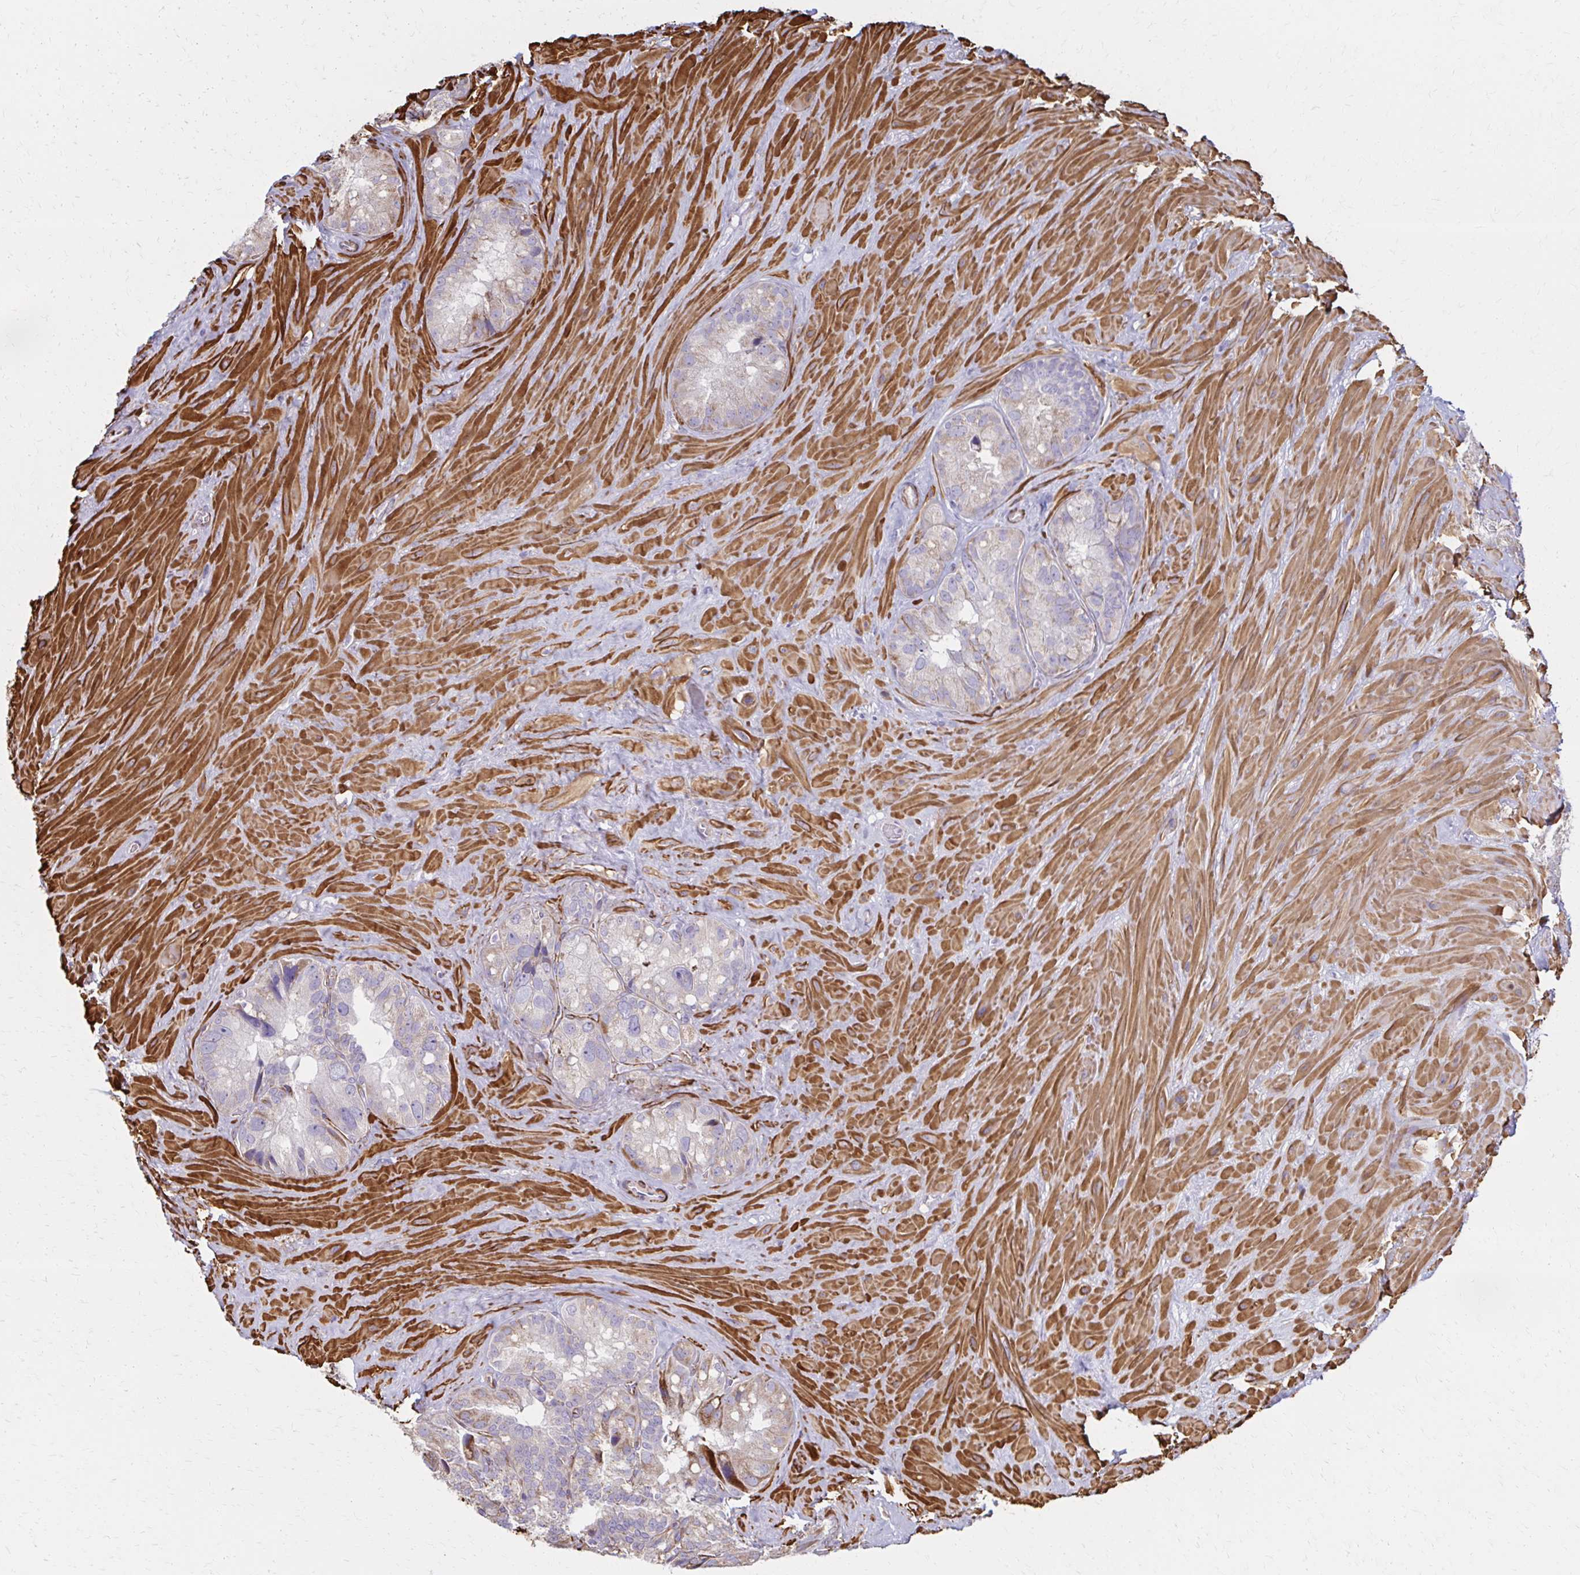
{"staining": {"intensity": "weak", "quantity": "<25%", "location": "cytoplasmic/membranous"}, "tissue": "seminal vesicle", "cell_type": "Glandular cells", "image_type": "normal", "snomed": [{"axis": "morphology", "description": "Normal tissue, NOS"}, {"axis": "topography", "description": "Seminal veicle"}], "caption": "Human seminal vesicle stained for a protein using IHC displays no staining in glandular cells.", "gene": "TIMMDC1", "patient": {"sex": "male", "age": 60}}